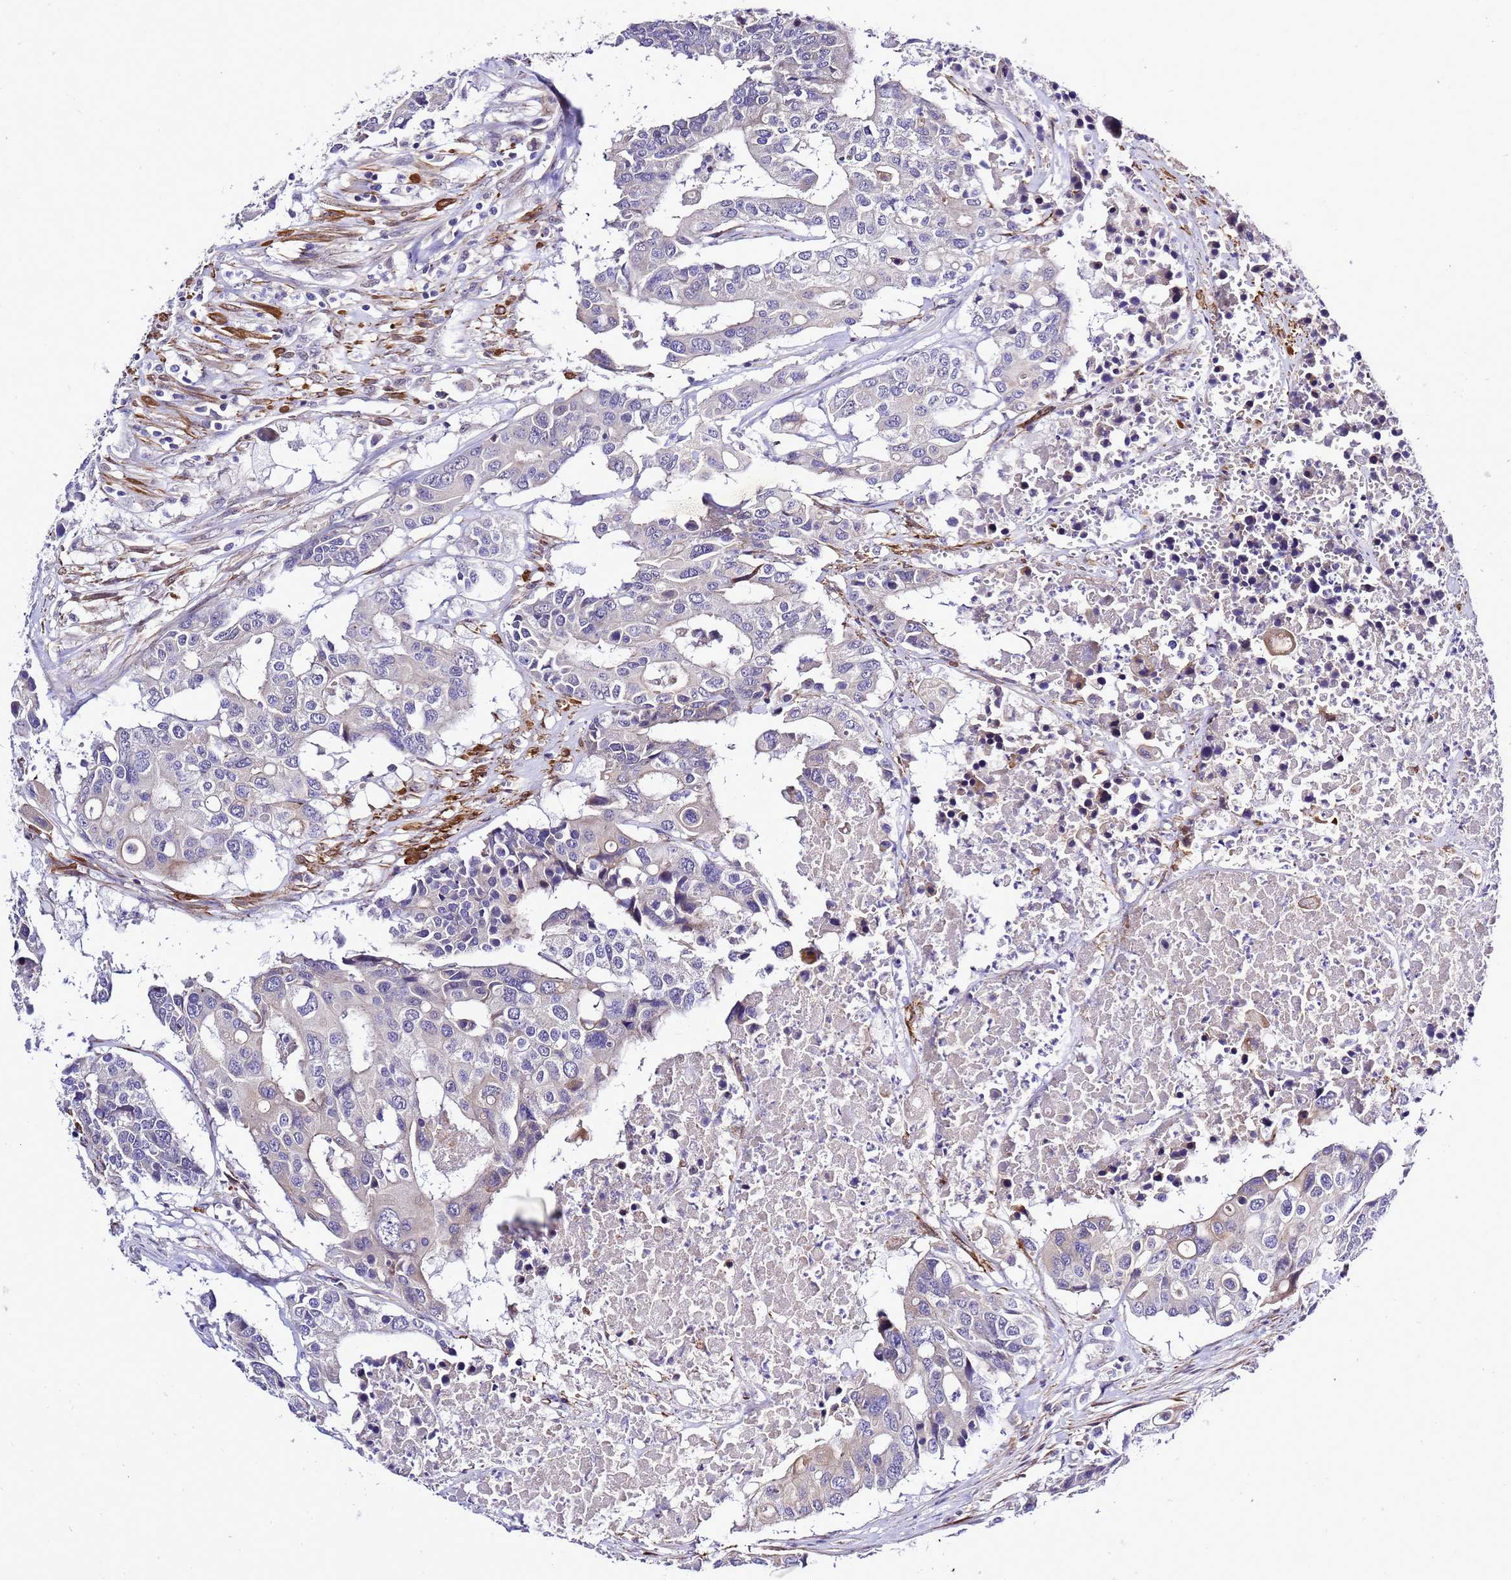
{"staining": {"intensity": "negative", "quantity": "none", "location": "none"}, "tissue": "colorectal cancer", "cell_type": "Tumor cells", "image_type": "cancer", "snomed": [{"axis": "morphology", "description": "Adenocarcinoma, NOS"}, {"axis": "topography", "description": "Colon"}], "caption": "A histopathology image of adenocarcinoma (colorectal) stained for a protein demonstrates no brown staining in tumor cells.", "gene": "GZF1", "patient": {"sex": "male", "age": 77}}